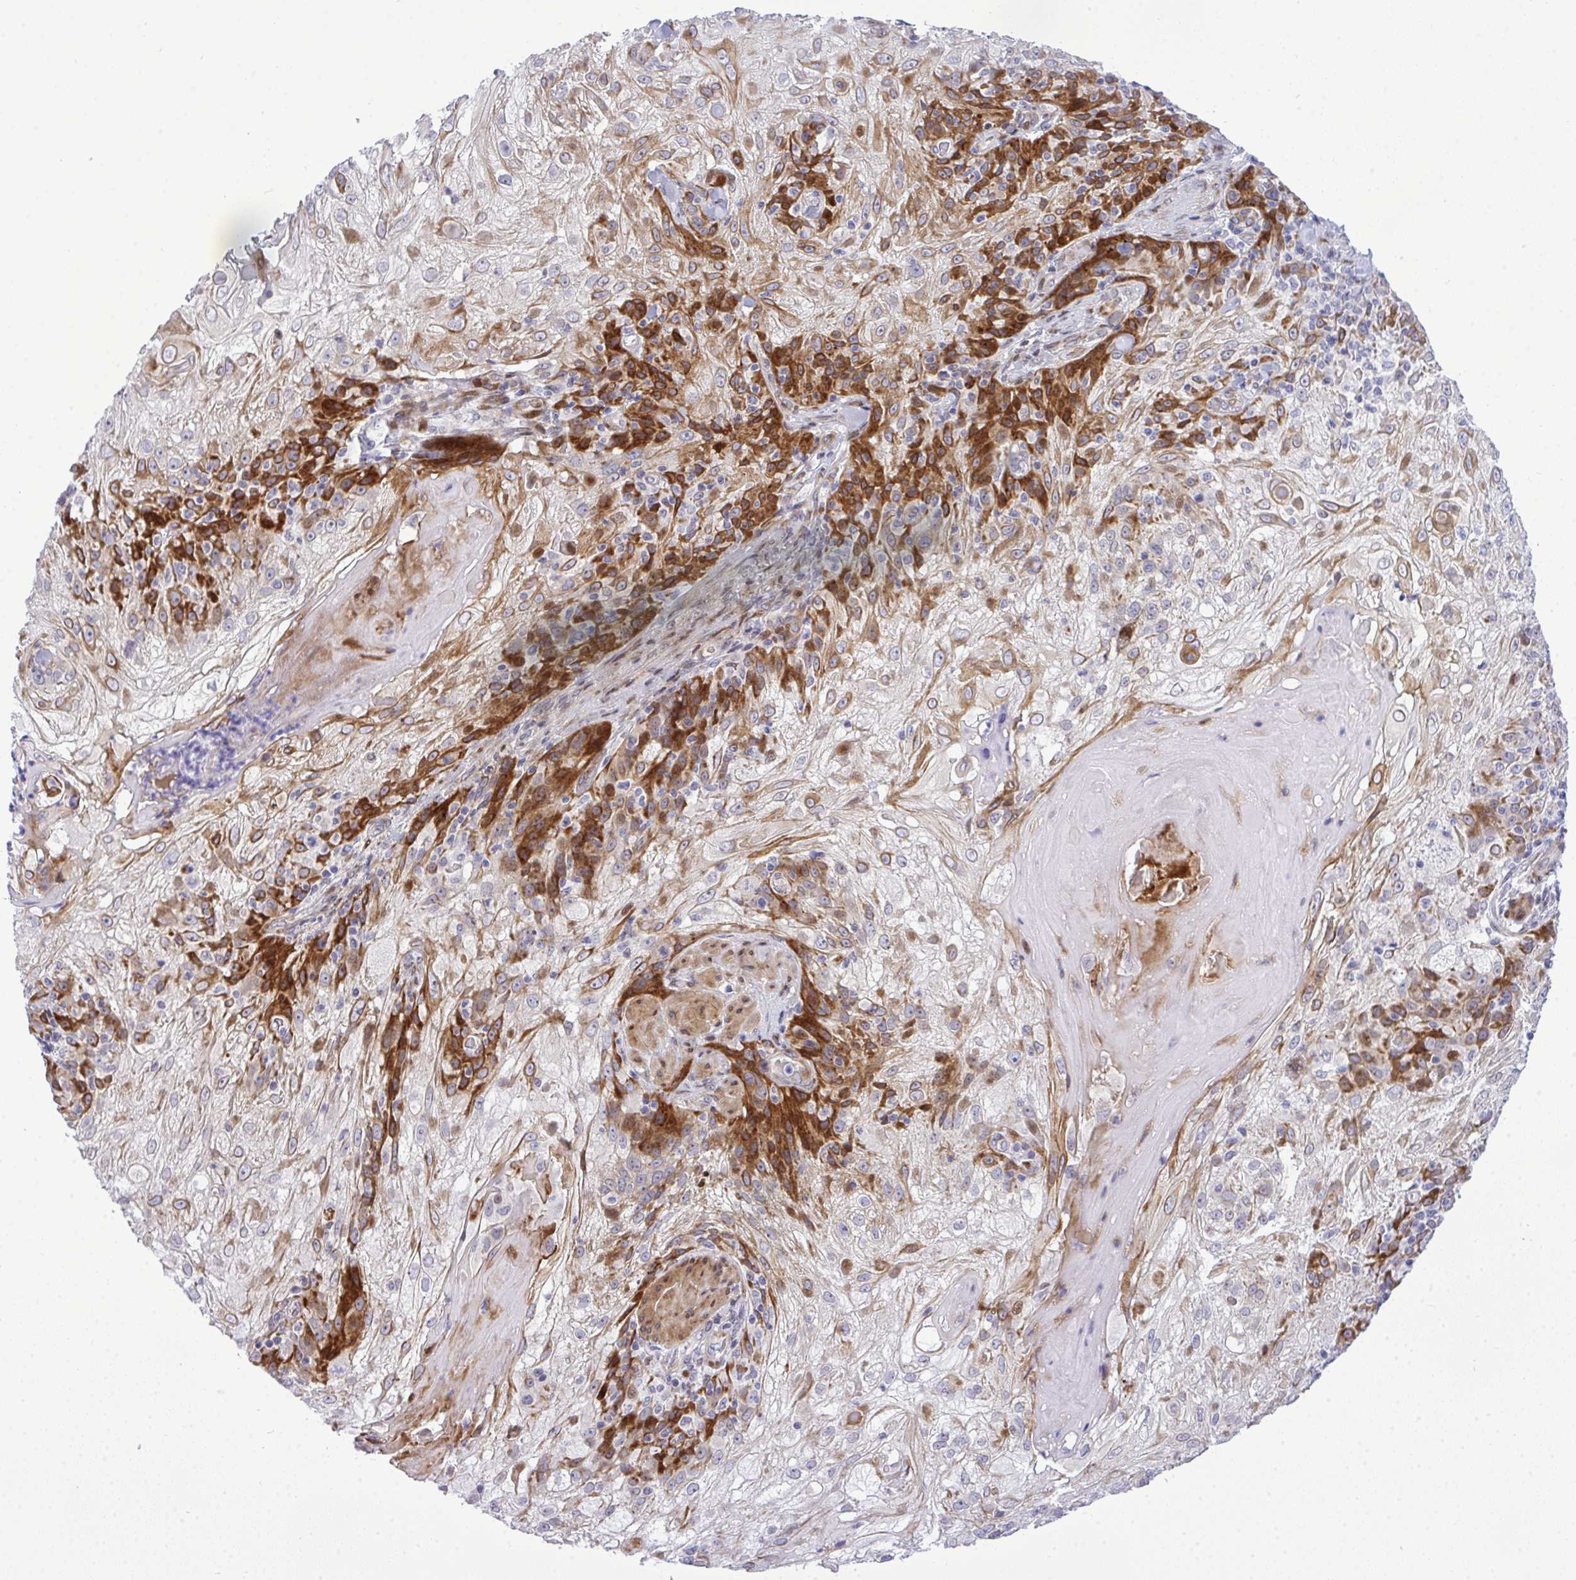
{"staining": {"intensity": "strong", "quantity": "25%-75%", "location": "nuclear"}, "tissue": "skin cancer", "cell_type": "Tumor cells", "image_type": "cancer", "snomed": [{"axis": "morphology", "description": "Normal tissue, NOS"}, {"axis": "morphology", "description": "Squamous cell carcinoma, NOS"}, {"axis": "topography", "description": "Skin"}], "caption": "Human squamous cell carcinoma (skin) stained for a protein (brown) shows strong nuclear positive positivity in approximately 25%-75% of tumor cells.", "gene": "CASTOR2", "patient": {"sex": "female", "age": 83}}